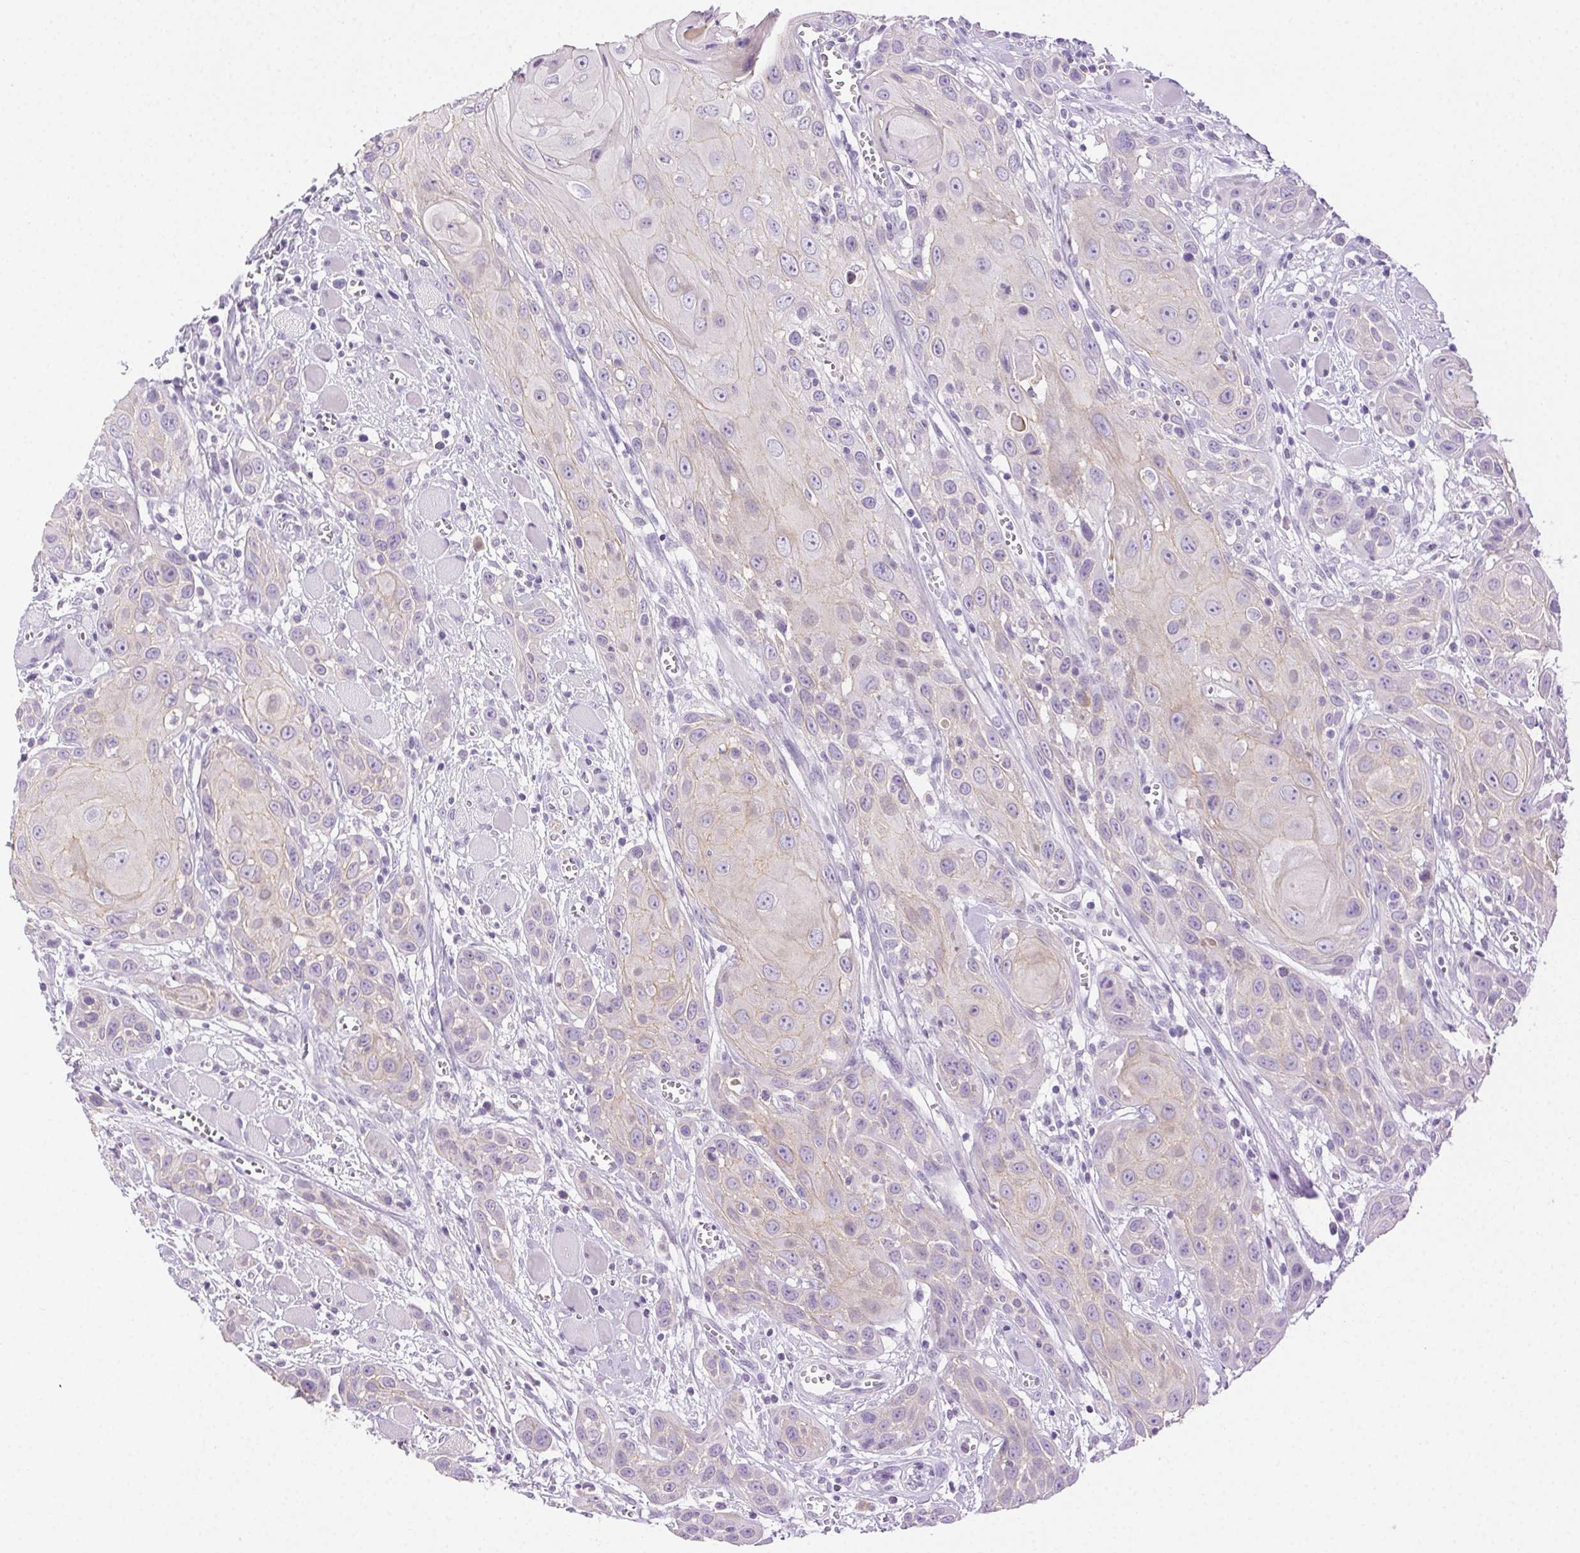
{"staining": {"intensity": "negative", "quantity": "none", "location": "none"}, "tissue": "head and neck cancer", "cell_type": "Tumor cells", "image_type": "cancer", "snomed": [{"axis": "morphology", "description": "Squamous cell carcinoma, NOS"}, {"axis": "topography", "description": "Head-Neck"}], "caption": "DAB (3,3'-diaminobenzidine) immunohistochemical staining of squamous cell carcinoma (head and neck) shows no significant expression in tumor cells.", "gene": "CLDN10", "patient": {"sex": "female", "age": 80}}